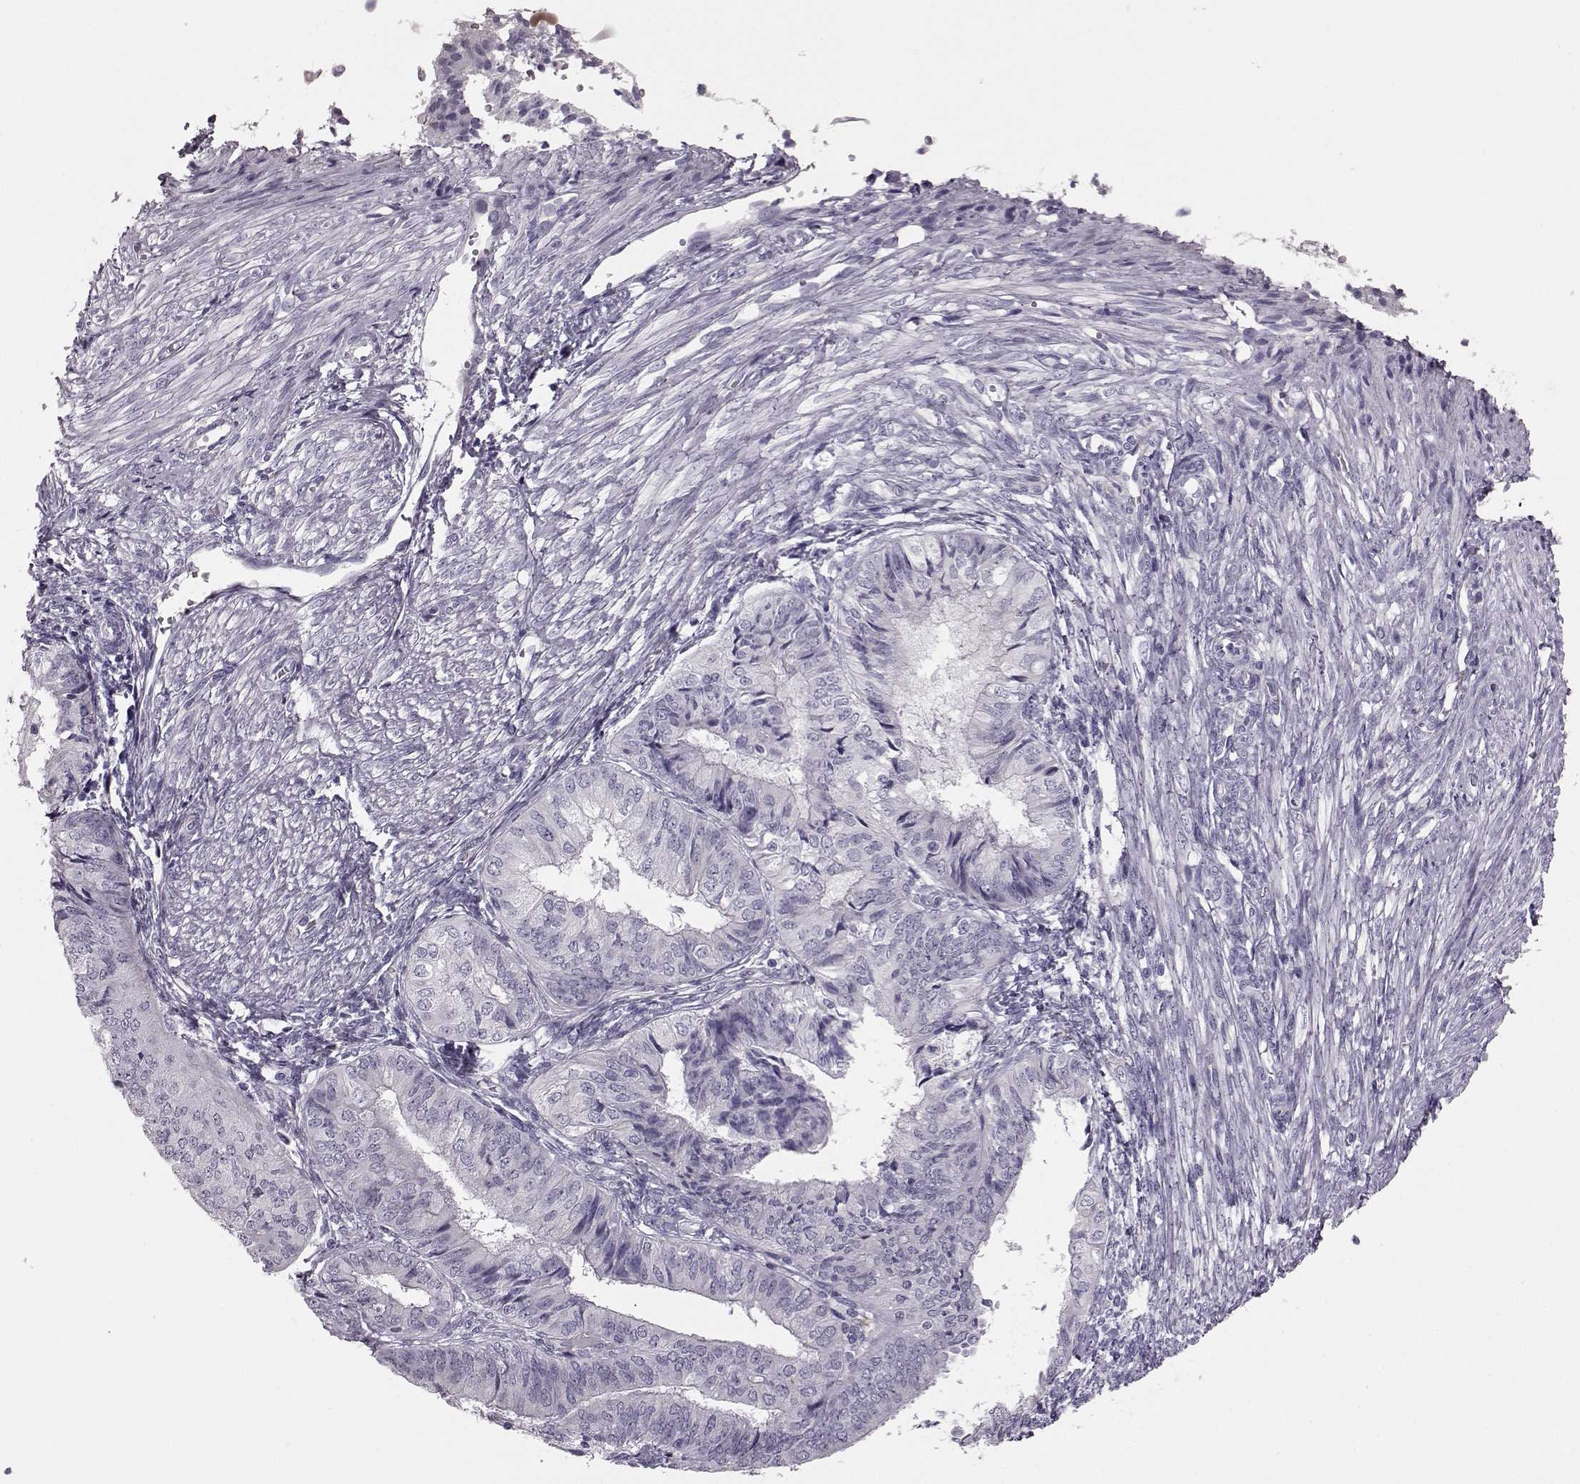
{"staining": {"intensity": "negative", "quantity": "none", "location": "none"}, "tissue": "endometrial cancer", "cell_type": "Tumor cells", "image_type": "cancer", "snomed": [{"axis": "morphology", "description": "Adenocarcinoma, NOS"}, {"axis": "topography", "description": "Endometrium"}], "caption": "The image shows no significant expression in tumor cells of endometrial adenocarcinoma. (DAB (3,3'-diaminobenzidine) immunohistochemistry, high magnification).", "gene": "SNTG1", "patient": {"sex": "female", "age": 58}}